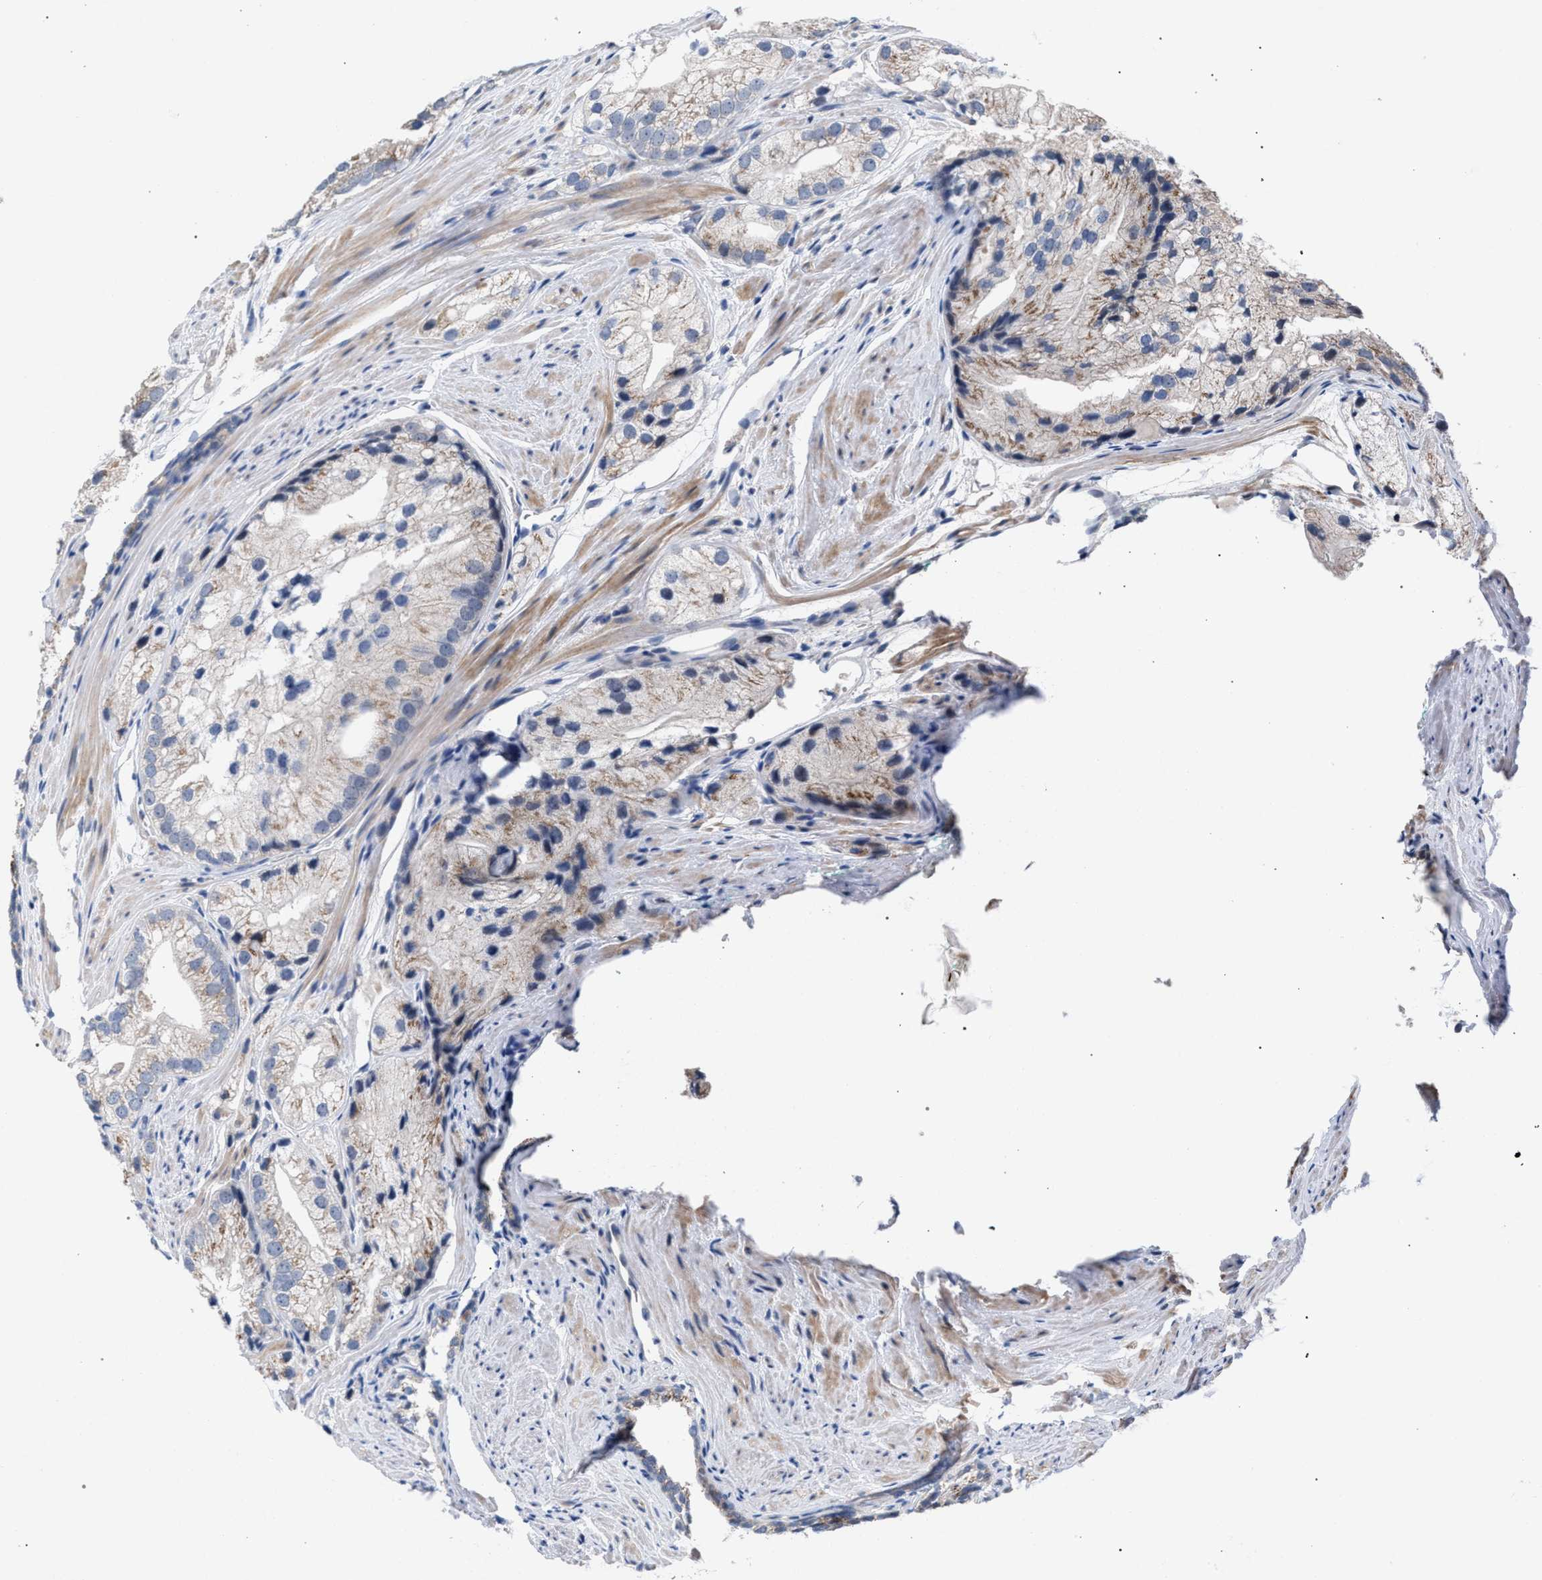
{"staining": {"intensity": "weak", "quantity": "25%-75%", "location": "cytoplasmic/membranous"}, "tissue": "prostate cancer", "cell_type": "Tumor cells", "image_type": "cancer", "snomed": [{"axis": "morphology", "description": "Adenocarcinoma, Low grade"}, {"axis": "topography", "description": "Prostate"}], "caption": "Prostate cancer stained for a protein (brown) demonstrates weak cytoplasmic/membranous positive staining in about 25%-75% of tumor cells.", "gene": "RNF135", "patient": {"sex": "male", "age": 69}}